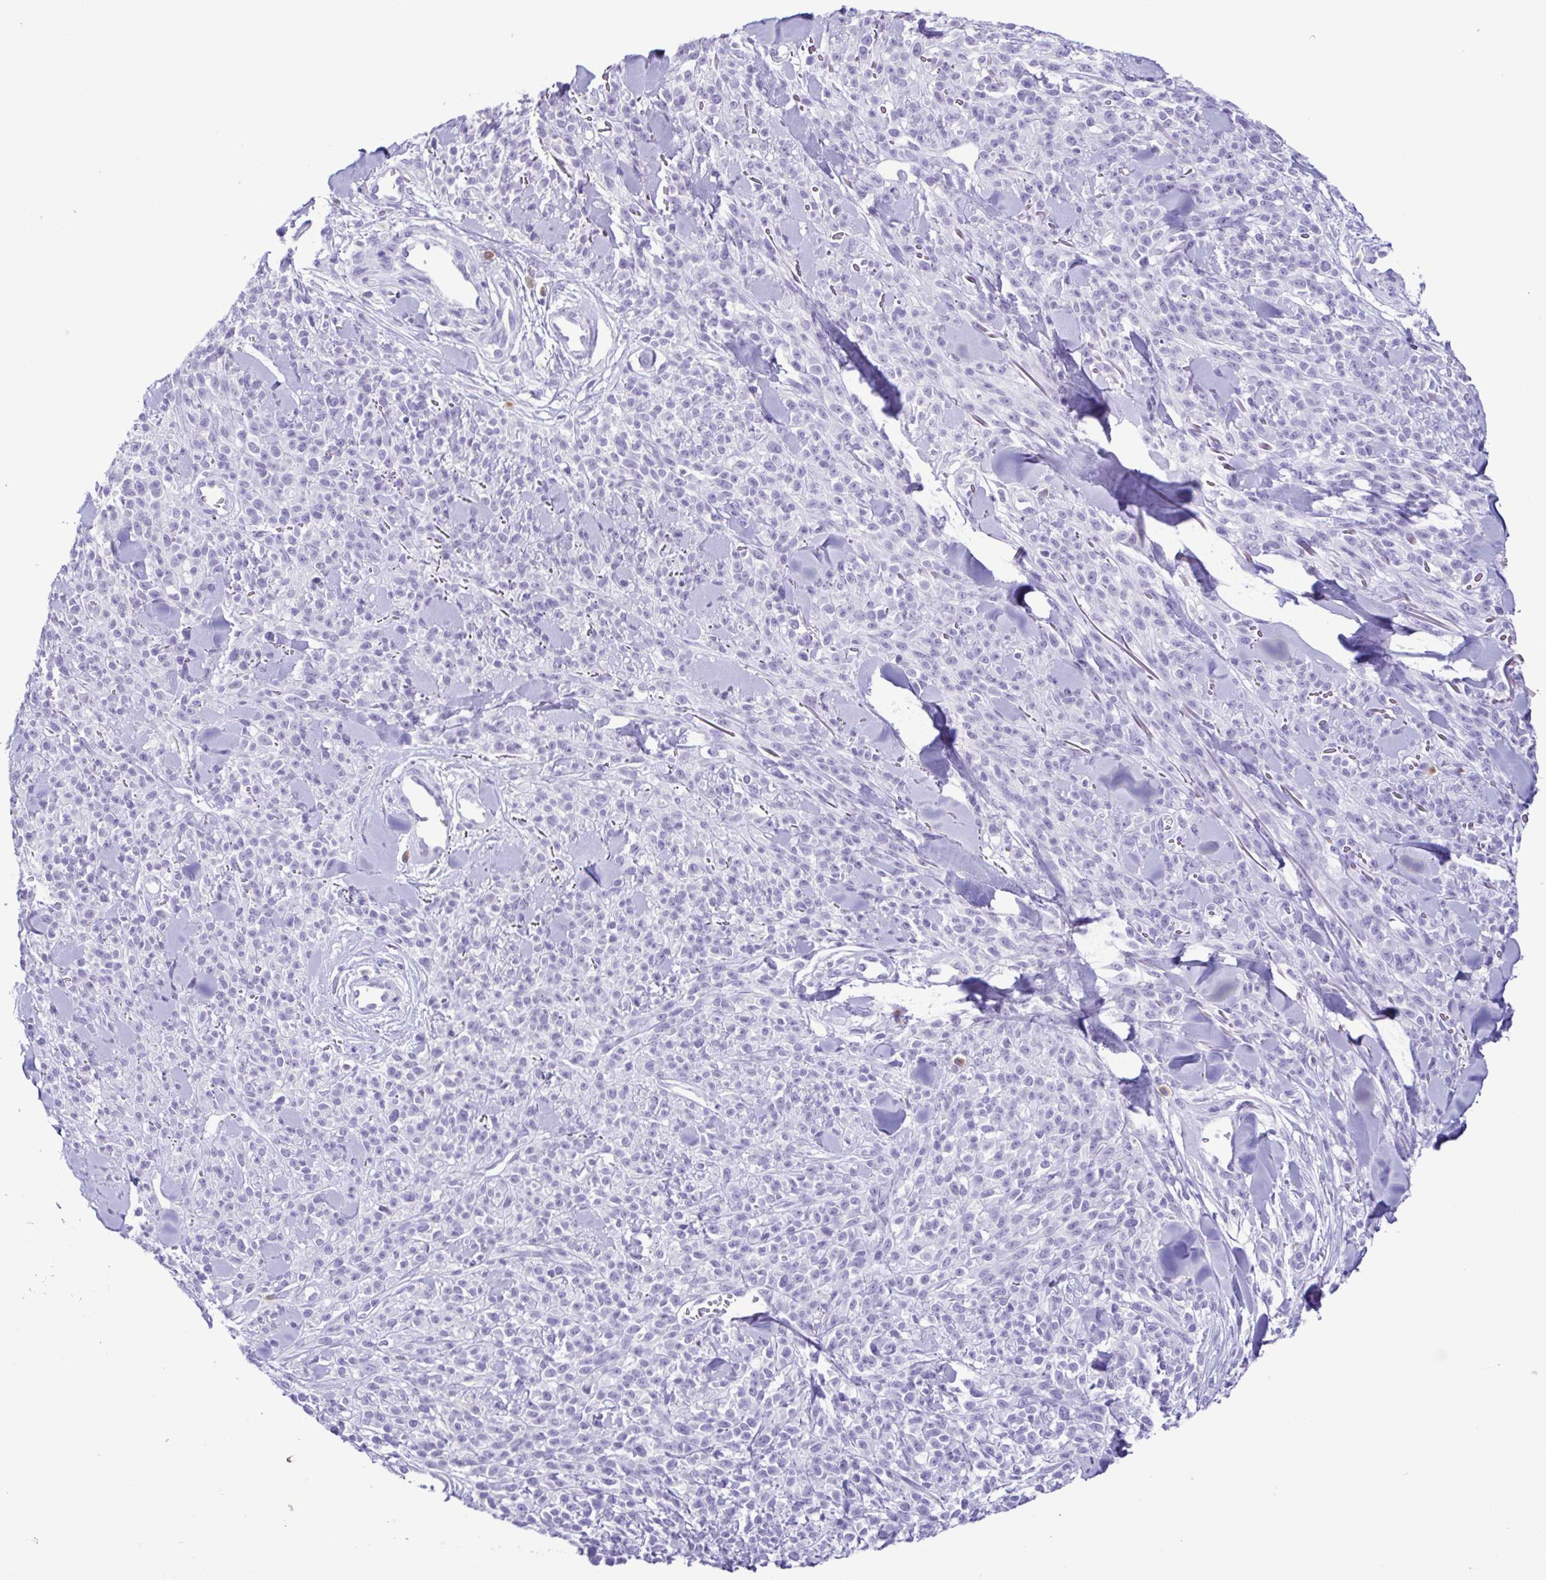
{"staining": {"intensity": "negative", "quantity": "none", "location": "none"}, "tissue": "melanoma", "cell_type": "Tumor cells", "image_type": "cancer", "snomed": [{"axis": "morphology", "description": "Malignant melanoma, NOS"}, {"axis": "topography", "description": "Skin"}, {"axis": "topography", "description": "Skin of trunk"}], "caption": "Tumor cells show no significant protein staining in melanoma. Nuclei are stained in blue.", "gene": "SPATA16", "patient": {"sex": "male", "age": 74}}